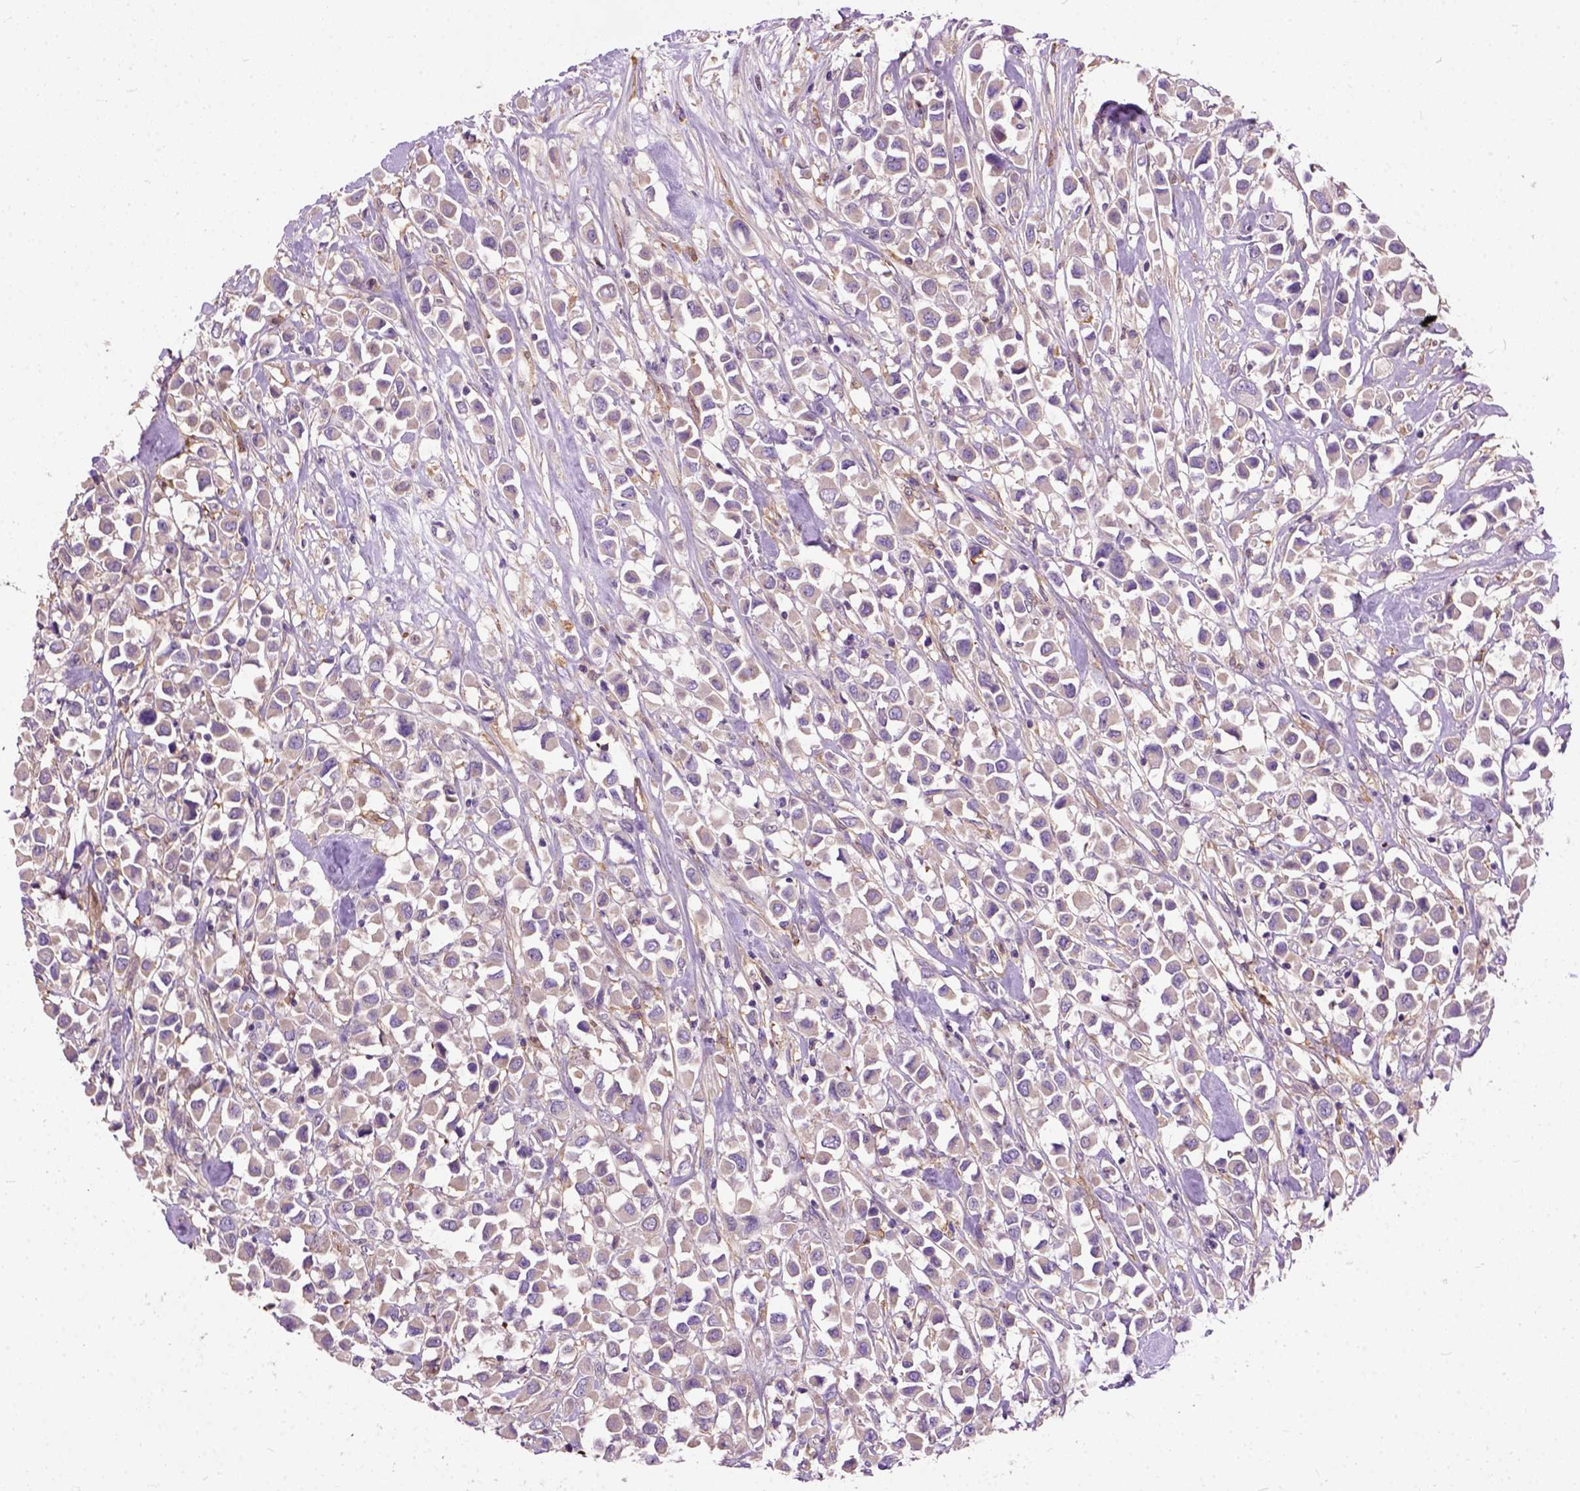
{"staining": {"intensity": "negative", "quantity": "none", "location": "none"}, "tissue": "breast cancer", "cell_type": "Tumor cells", "image_type": "cancer", "snomed": [{"axis": "morphology", "description": "Duct carcinoma"}, {"axis": "topography", "description": "Breast"}], "caption": "Tumor cells show no significant expression in invasive ductal carcinoma (breast). (Brightfield microscopy of DAB IHC at high magnification).", "gene": "SEMA4F", "patient": {"sex": "female", "age": 61}}